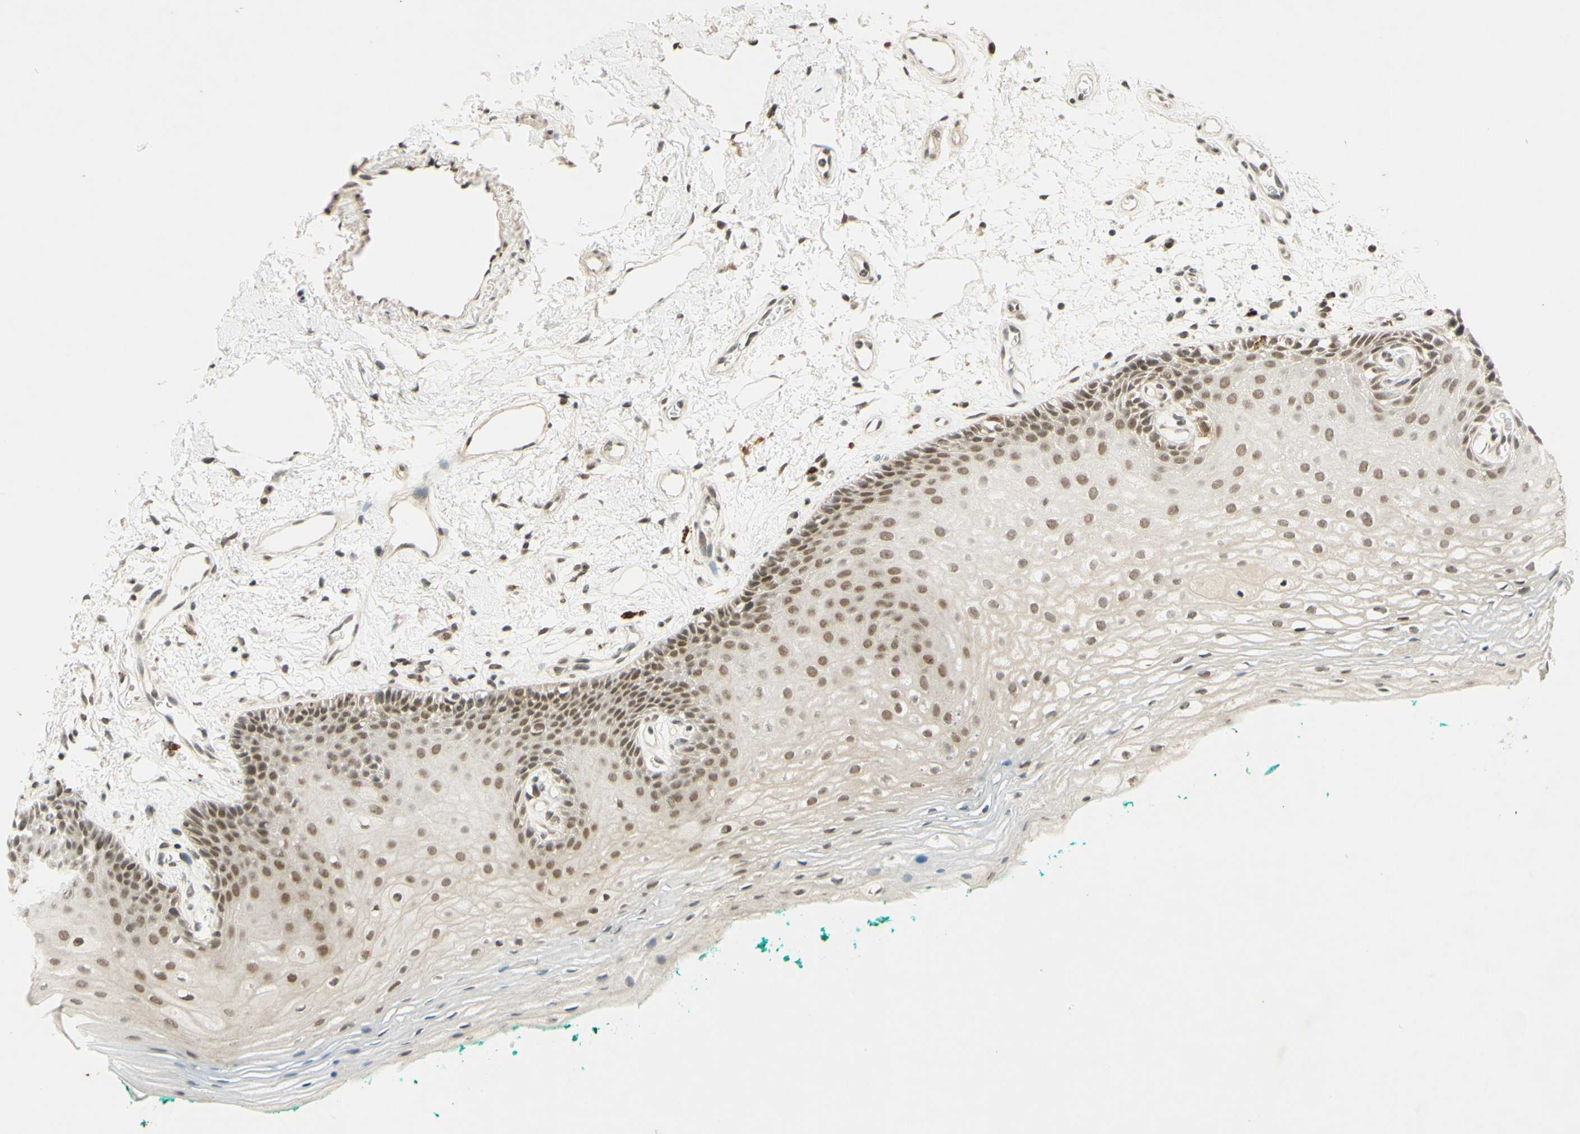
{"staining": {"intensity": "moderate", "quantity": ">75%", "location": "nuclear"}, "tissue": "oral mucosa", "cell_type": "Squamous epithelial cells", "image_type": "normal", "snomed": [{"axis": "morphology", "description": "Normal tissue, NOS"}, {"axis": "topography", "description": "Skeletal muscle"}, {"axis": "topography", "description": "Oral tissue"}, {"axis": "topography", "description": "Peripheral nerve tissue"}], "caption": "This is an image of immunohistochemistry (IHC) staining of unremarkable oral mucosa, which shows moderate positivity in the nuclear of squamous epithelial cells.", "gene": "SMARCB1", "patient": {"sex": "female", "age": 84}}